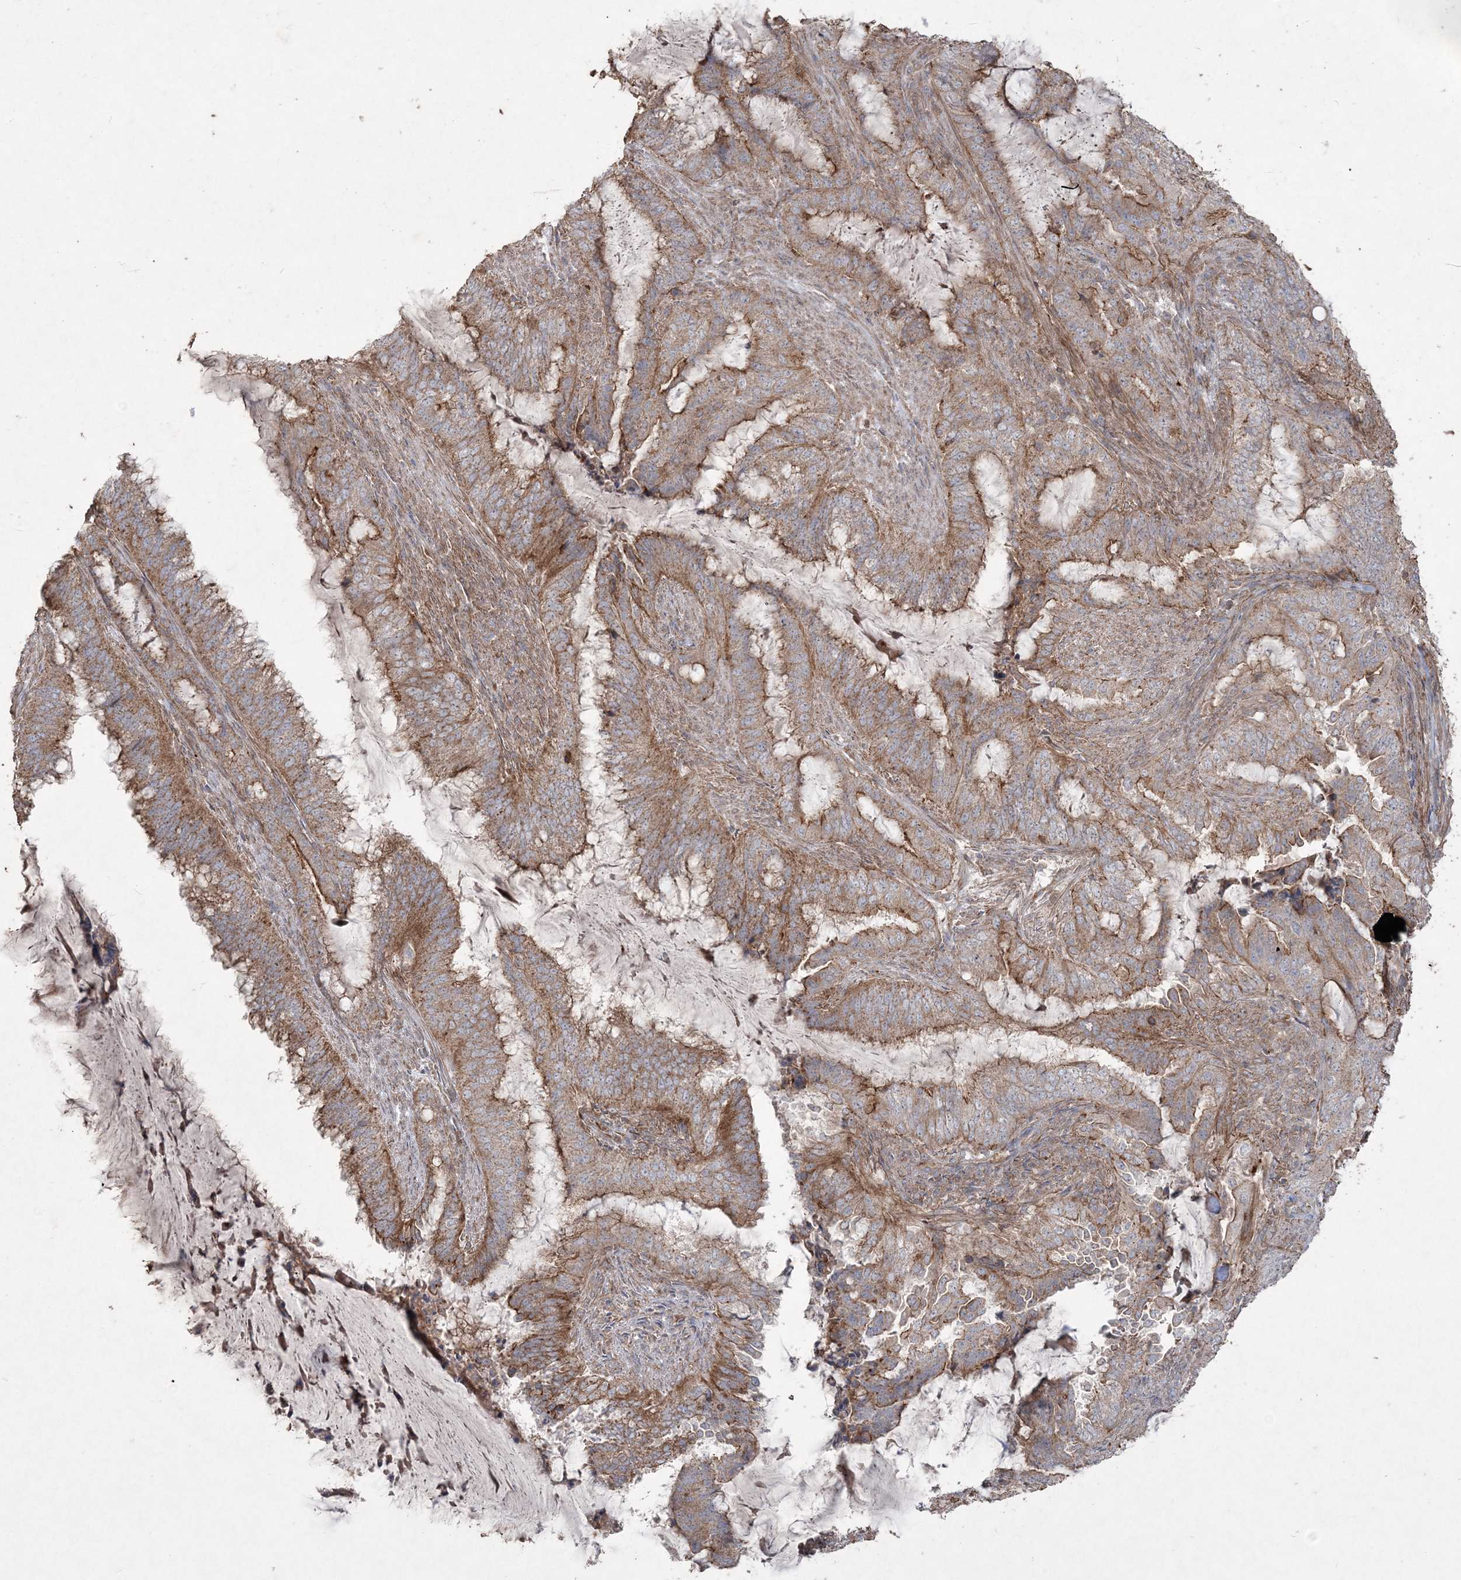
{"staining": {"intensity": "moderate", "quantity": ">75%", "location": "cytoplasmic/membranous"}, "tissue": "endometrial cancer", "cell_type": "Tumor cells", "image_type": "cancer", "snomed": [{"axis": "morphology", "description": "Adenocarcinoma, NOS"}, {"axis": "topography", "description": "Endometrium"}], "caption": "Human endometrial cancer stained with a protein marker displays moderate staining in tumor cells.", "gene": "TTC7A", "patient": {"sex": "female", "age": 51}}